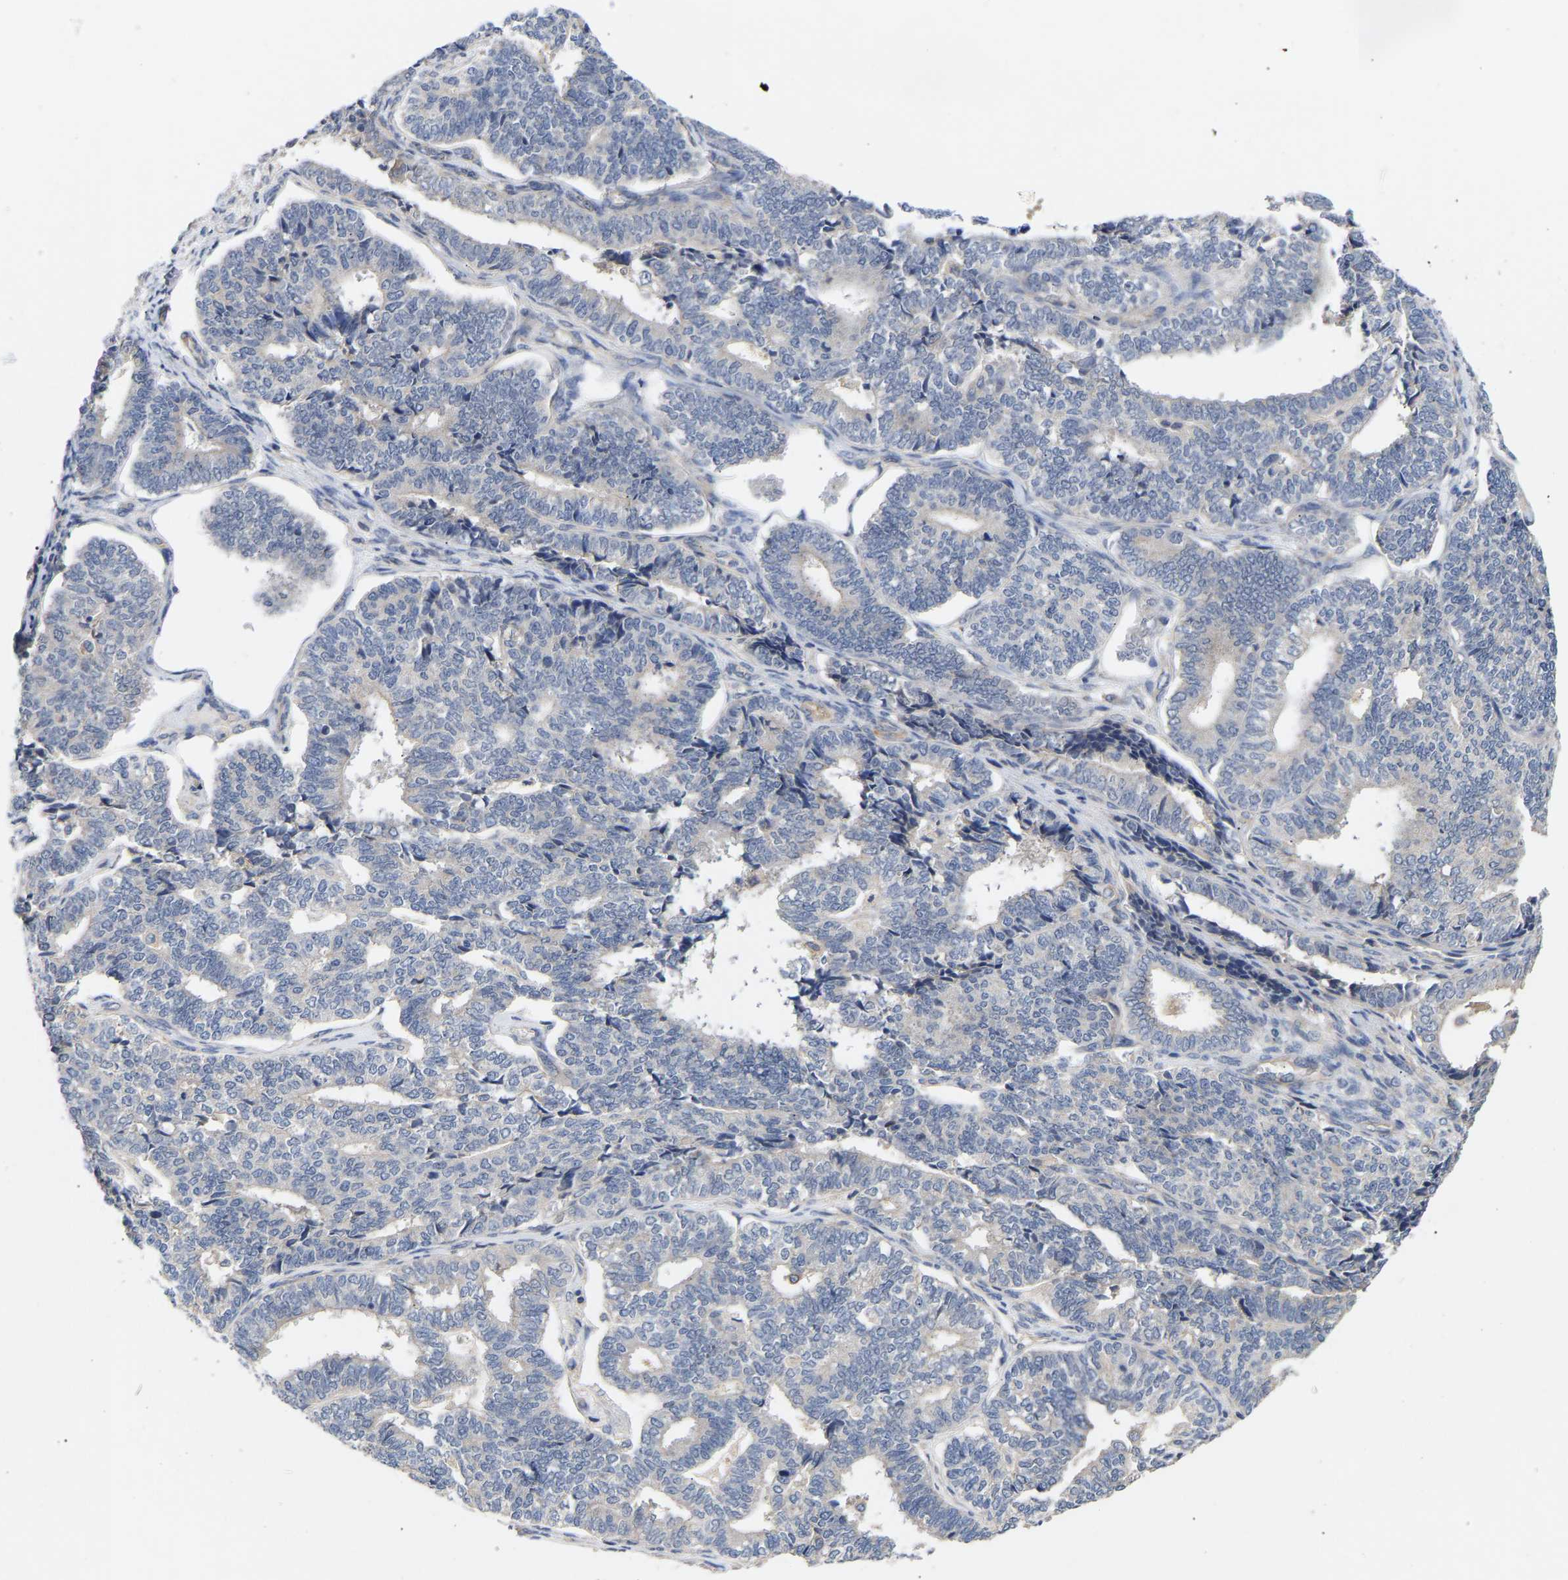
{"staining": {"intensity": "negative", "quantity": "none", "location": "none"}, "tissue": "endometrial cancer", "cell_type": "Tumor cells", "image_type": "cancer", "snomed": [{"axis": "morphology", "description": "Adenocarcinoma, NOS"}, {"axis": "topography", "description": "Endometrium"}], "caption": "This micrograph is of endometrial adenocarcinoma stained with IHC to label a protein in brown with the nuclei are counter-stained blue. There is no positivity in tumor cells. (Stains: DAB (3,3'-diaminobenzidine) immunohistochemistry (IHC) with hematoxylin counter stain, Microscopy: brightfield microscopy at high magnification).", "gene": "KASH5", "patient": {"sex": "female", "age": 70}}